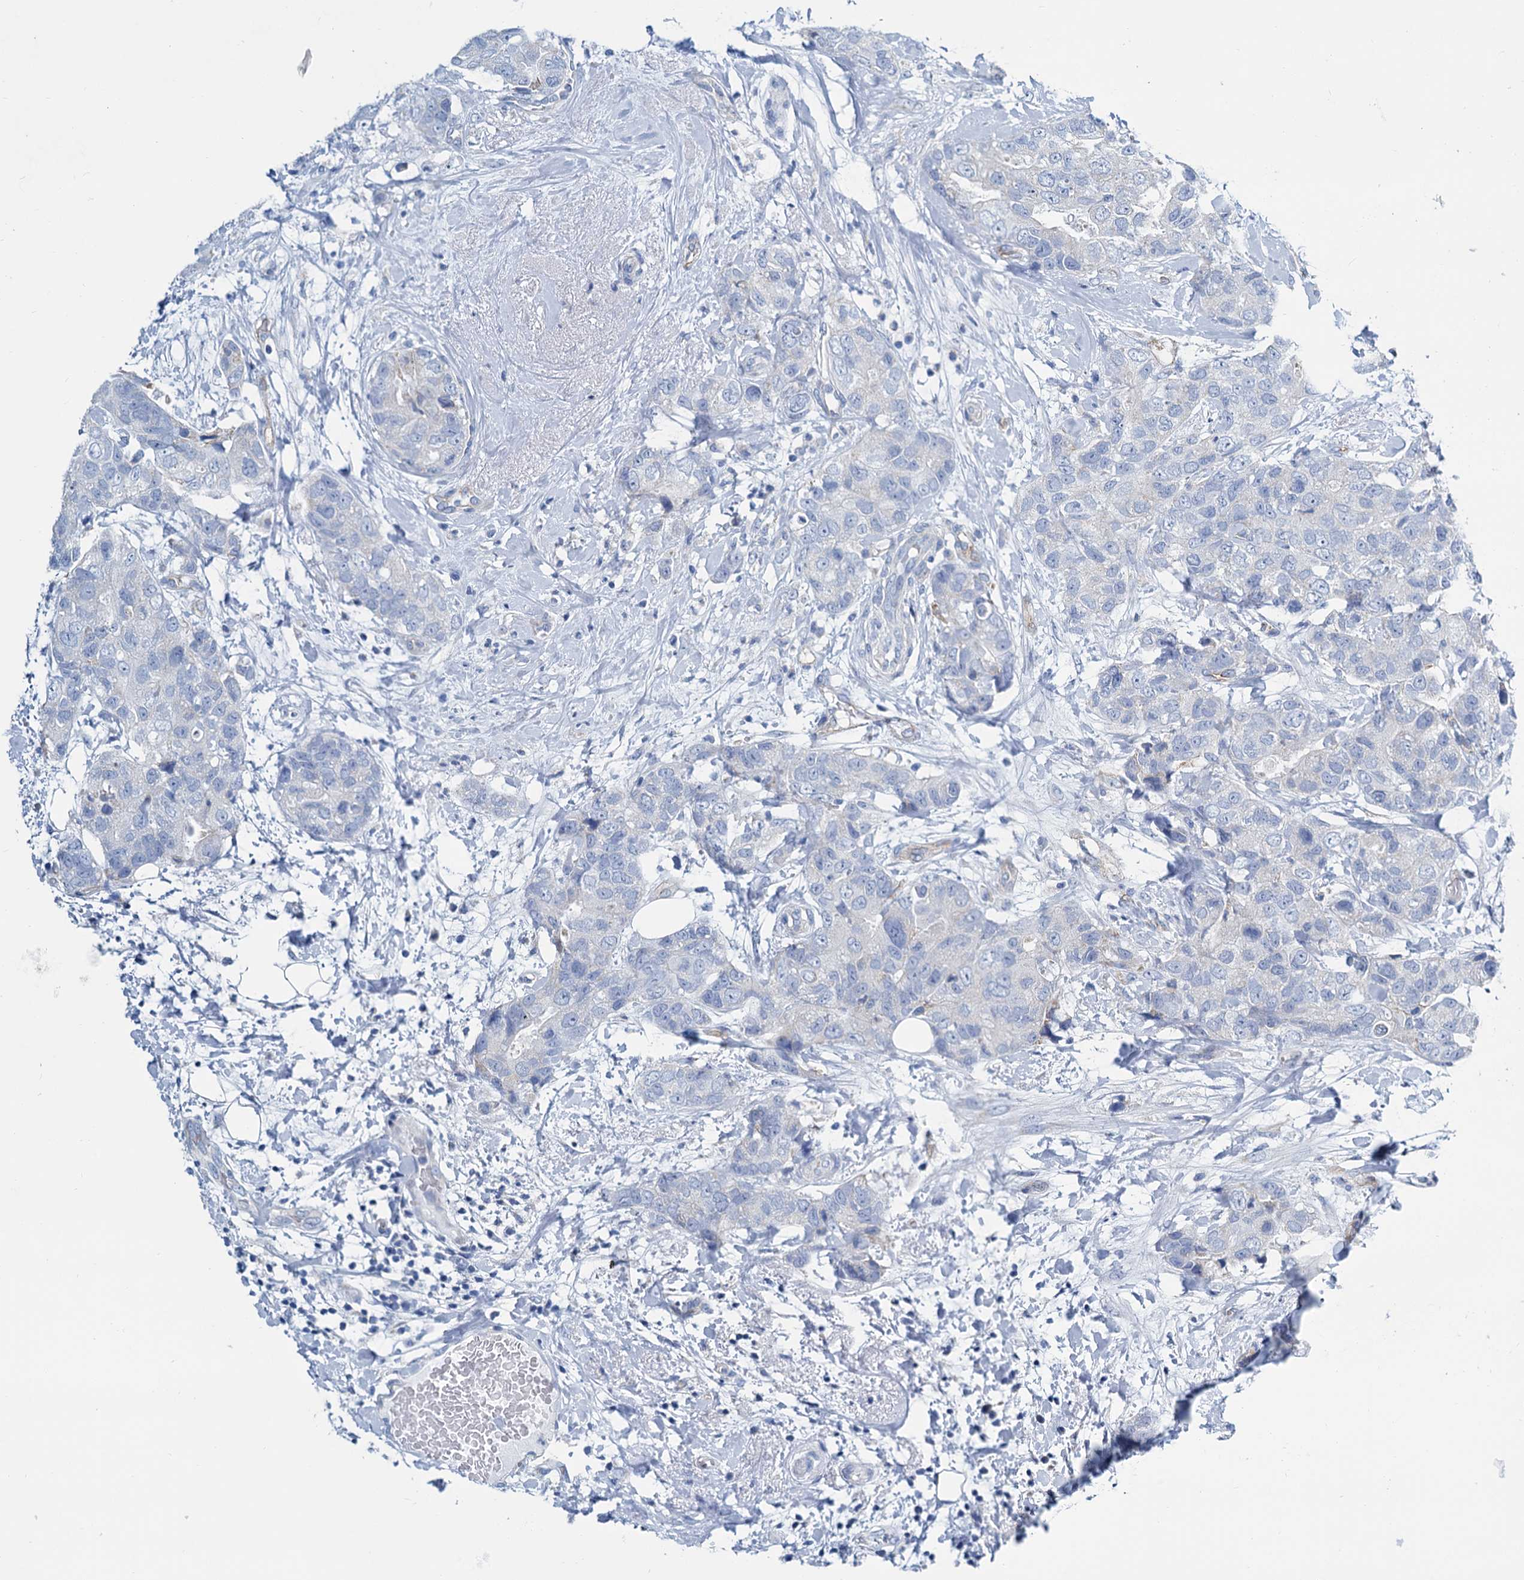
{"staining": {"intensity": "negative", "quantity": "none", "location": "none"}, "tissue": "breast cancer", "cell_type": "Tumor cells", "image_type": "cancer", "snomed": [{"axis": "morphology", "description": "Duct carcinoma"}, {"axis": "topography", "description": "Breast"}], "caption": "DAB immunohistochemical staining of breast cancer (infiltrating ductal carcinoma) shows no significant positivity in tumor cells. (DAB (3,3'-diaminobenzidine) IHC with hematoxylin counter stain).", "gene": "SLC1A3", "patient": {"sex": "female", "age": 62}}